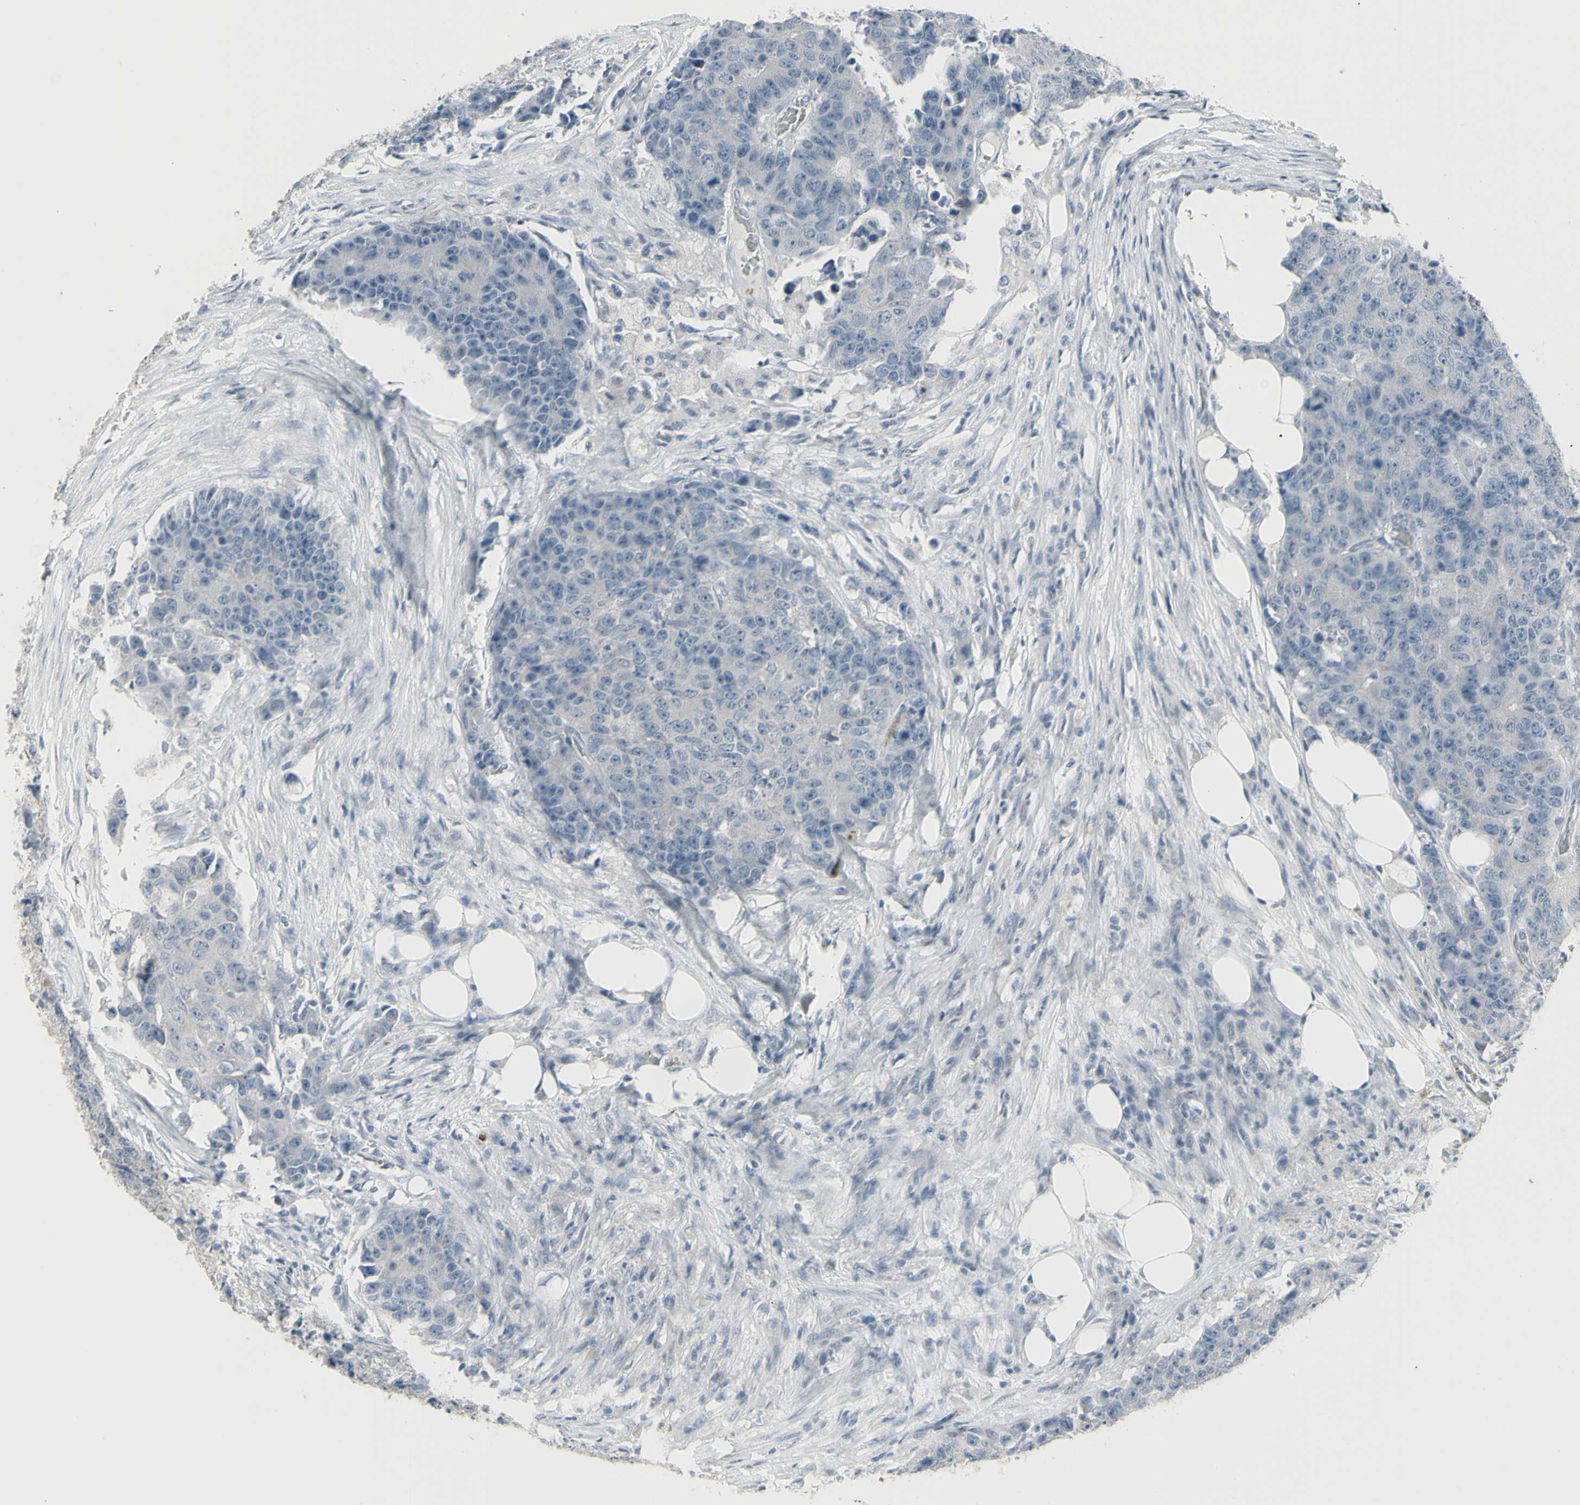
{"staining": {"intensity": "negative", "quantity": "none", "location": "none"}, "tissue": "colorectal cancer", "cell_type": "Tumor cells", "image_type": "cancer", "snomed": [{"axis": "morphology", "description": "Adenocarcinoma, NOS"}, {"axis": "topography", "description": "Colon"}], "caption": "Image shows no protein expression in tumor cells of colorectal adenocarcinoma tissue. (Stains: DAB (3,3'-diaminobenzidine) immunohistochemistry (IHC) with hematoxylin counter stain, Microscopy: brightfield microscopy at high magnification).", "gene": "CD79B", "patient": {"sex": "female", "age": 86}}